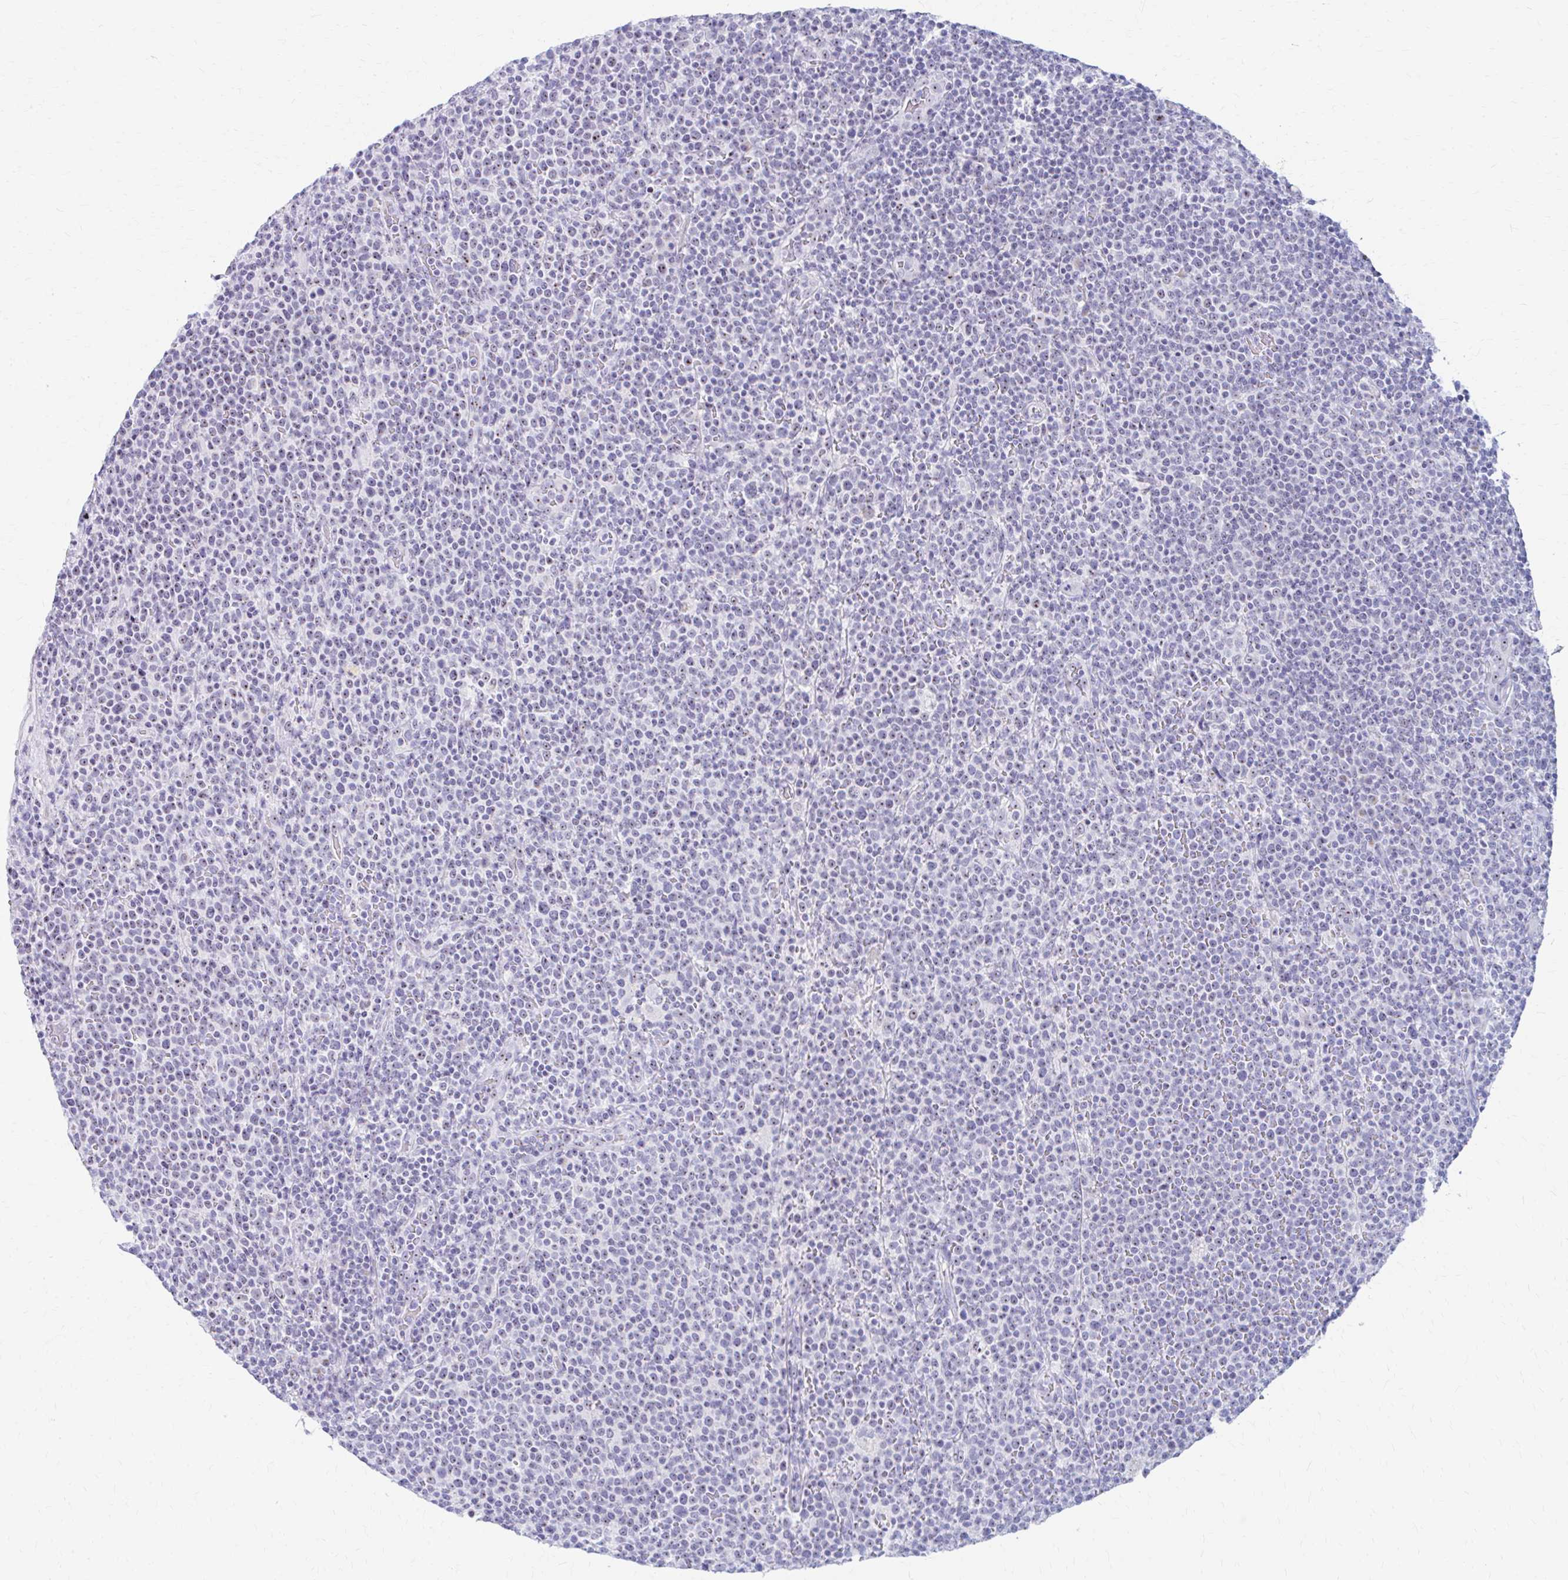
{"staining": {"intensity": "weak", "quantity": "25%-75%", "location": "nuclear"}, "tissue": "lymphoma", "cell_type": "Tumor cells", "image_type": "cancer", "snomed": [{"axis": "morphology", "description": "Malignant lymphoma, non-Hodgkin's type, High grade"}, {"axis": "topography", "description": "Lymph node"}], "caption": "High-grade malignant lymphoma, non-Hodgkin's type stained for a protein (brown) shows weak nuclear positive positivity in approximately 25%-75% of tumor cells.", "gene": "FTSJ3", "patient": {"sex": "male", "age": 61}}